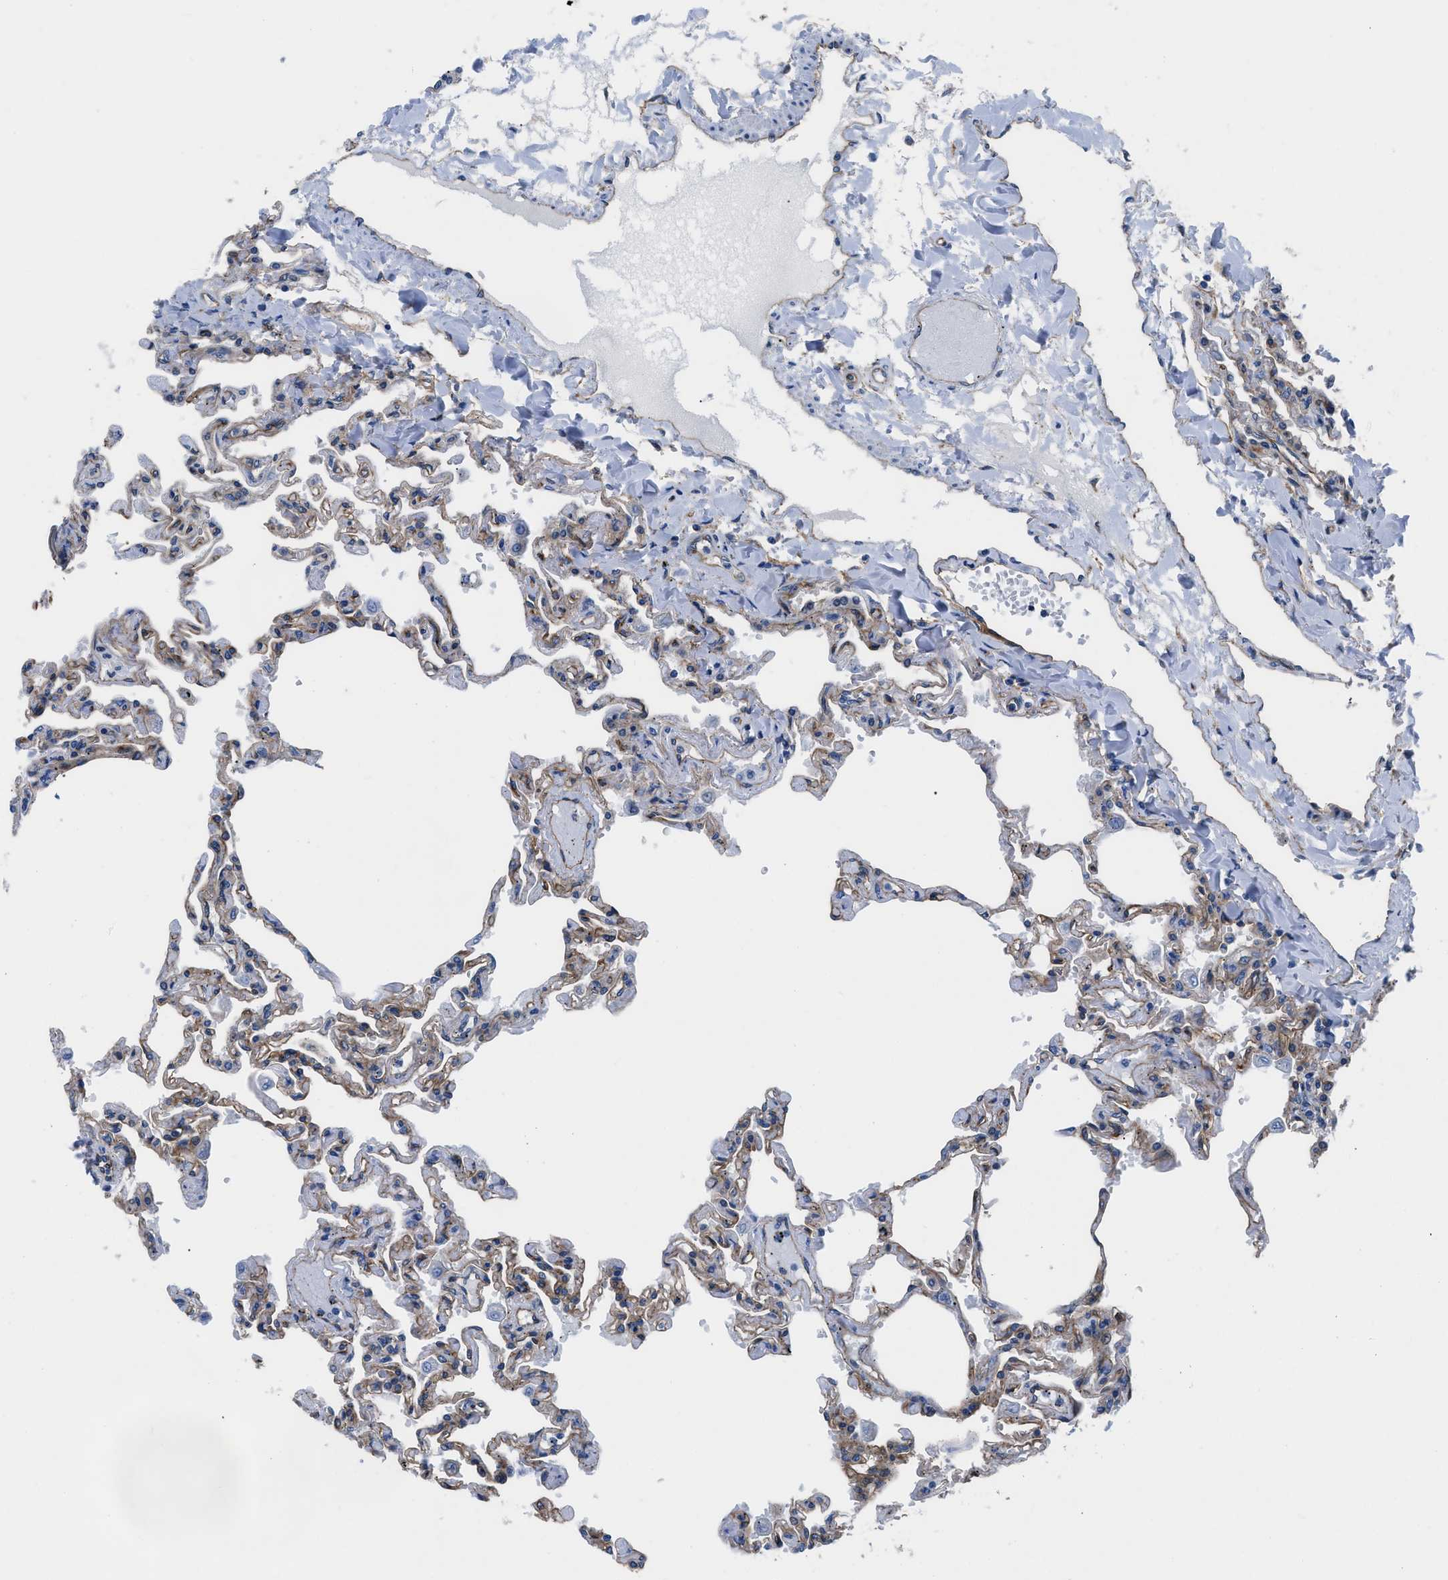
{"staining": {"intensity": "moderate", "quantity": "25%-75%", "location": "cytoplasmic/membranous"}, "tissue": "lung", "cell_type": "Alveolar cells", "image_type": "normal", "snomed": [{"axis": "morphology", "description": "Normal tissue, NOS"}, {"axis": "topography", "description": "Lung"}], "caption": "Alveolar cells show moderate cytoplasmic/membranous staining in about 25%-75% of cells in normal lung.", "gene": "TRIP4", "patient": {"sex": "male", "age": 21}}